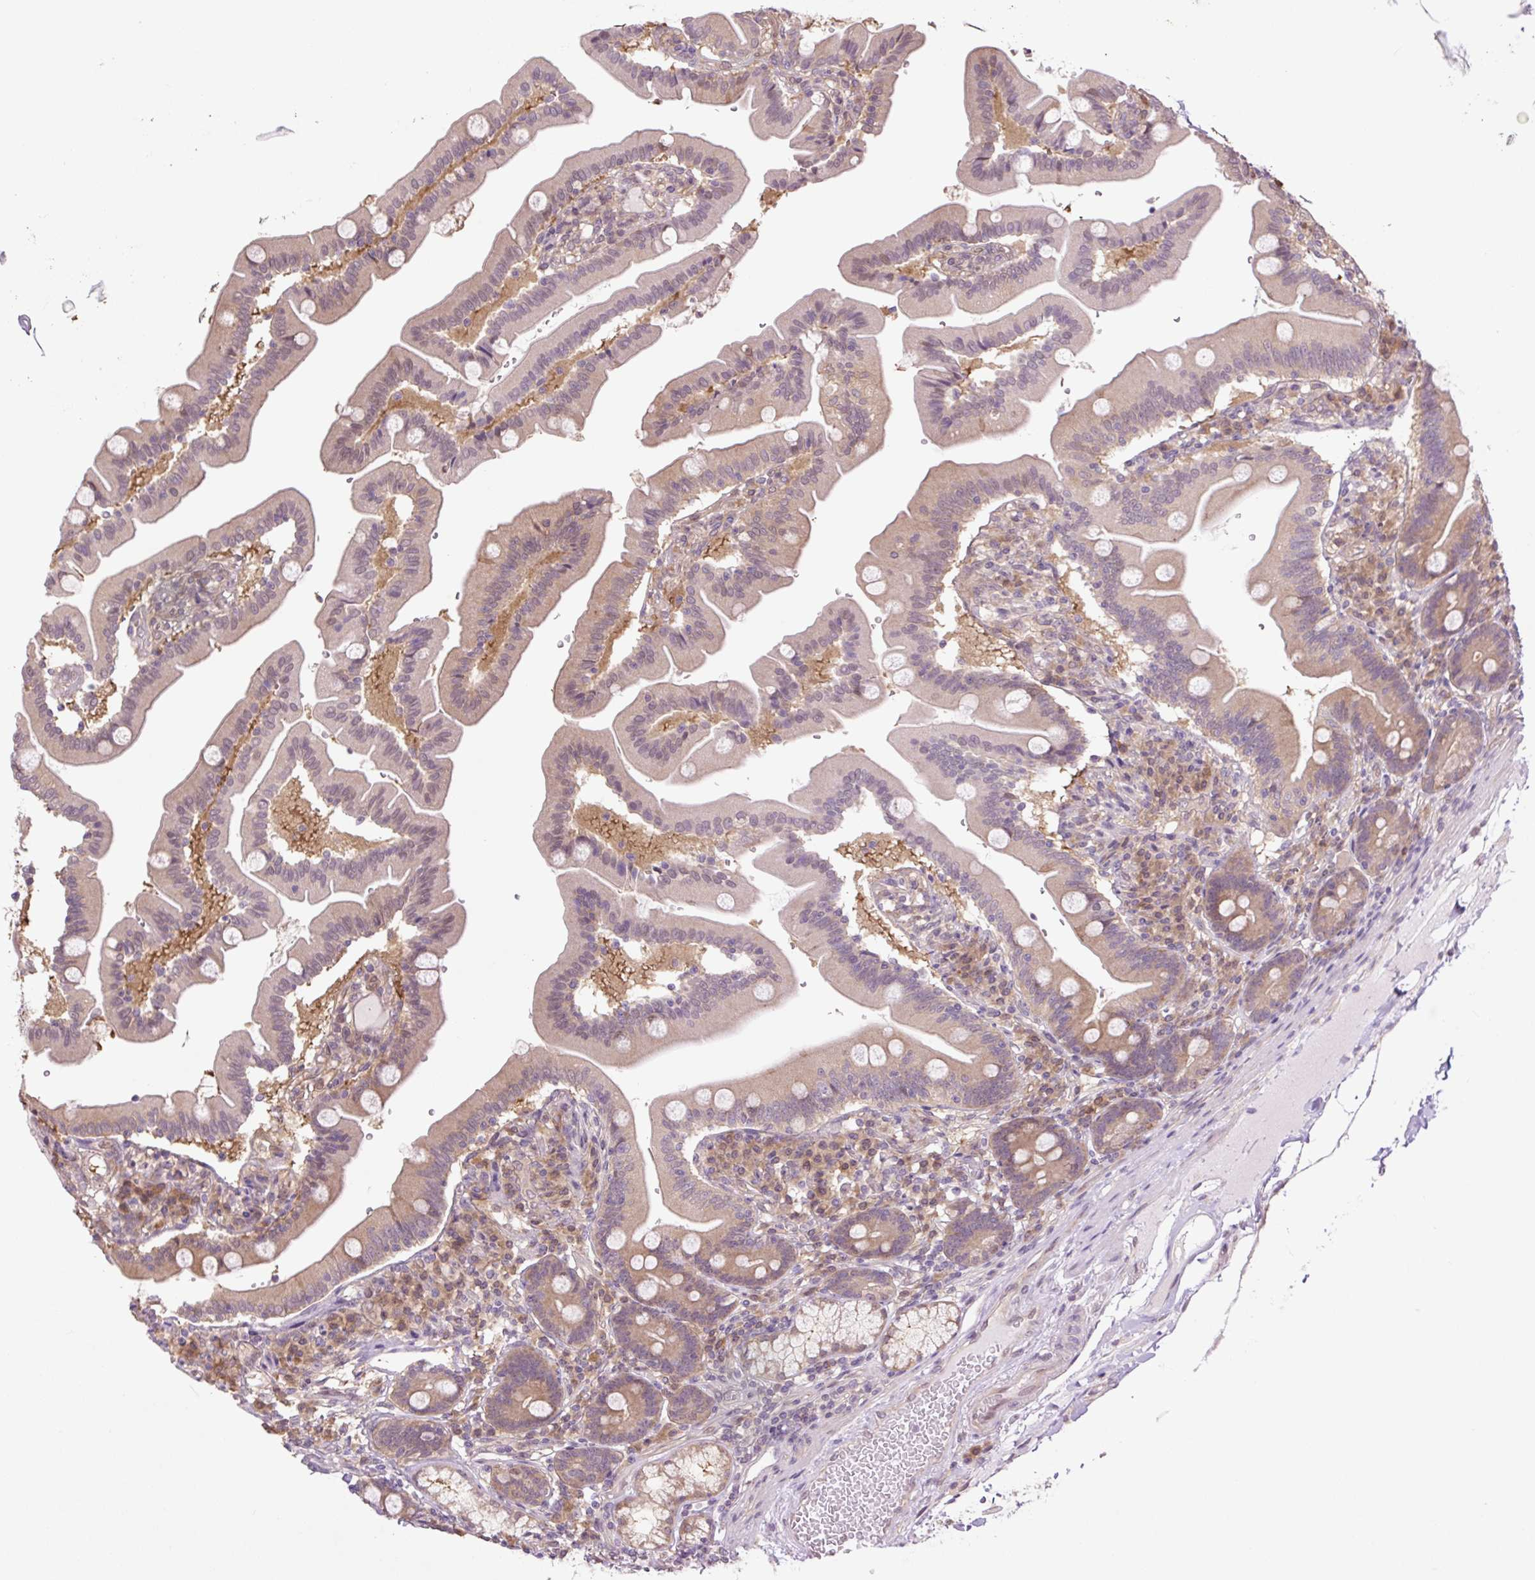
{"staining": {"intensity": "moderate", "quantity": "25%-75%", "location": "cytoplasmic/membranous"}, "tissue": "duodenum", "cell_type": "Glandular cells", "image_type": "normal", "snomed": [{"axis": "morphology", "description": "Normal tissue, NOS"}, {"axis": "topography", "description": "Duodenum"}], "caption": "Duodenum stained with immunohistochemistry (IHC) demonstrates moderate cytoplasmic/membranous positivity in about 25%-75% of glandular cells.", "gene": "TPT1", "patient": {"sex": "female", "age": 67}}